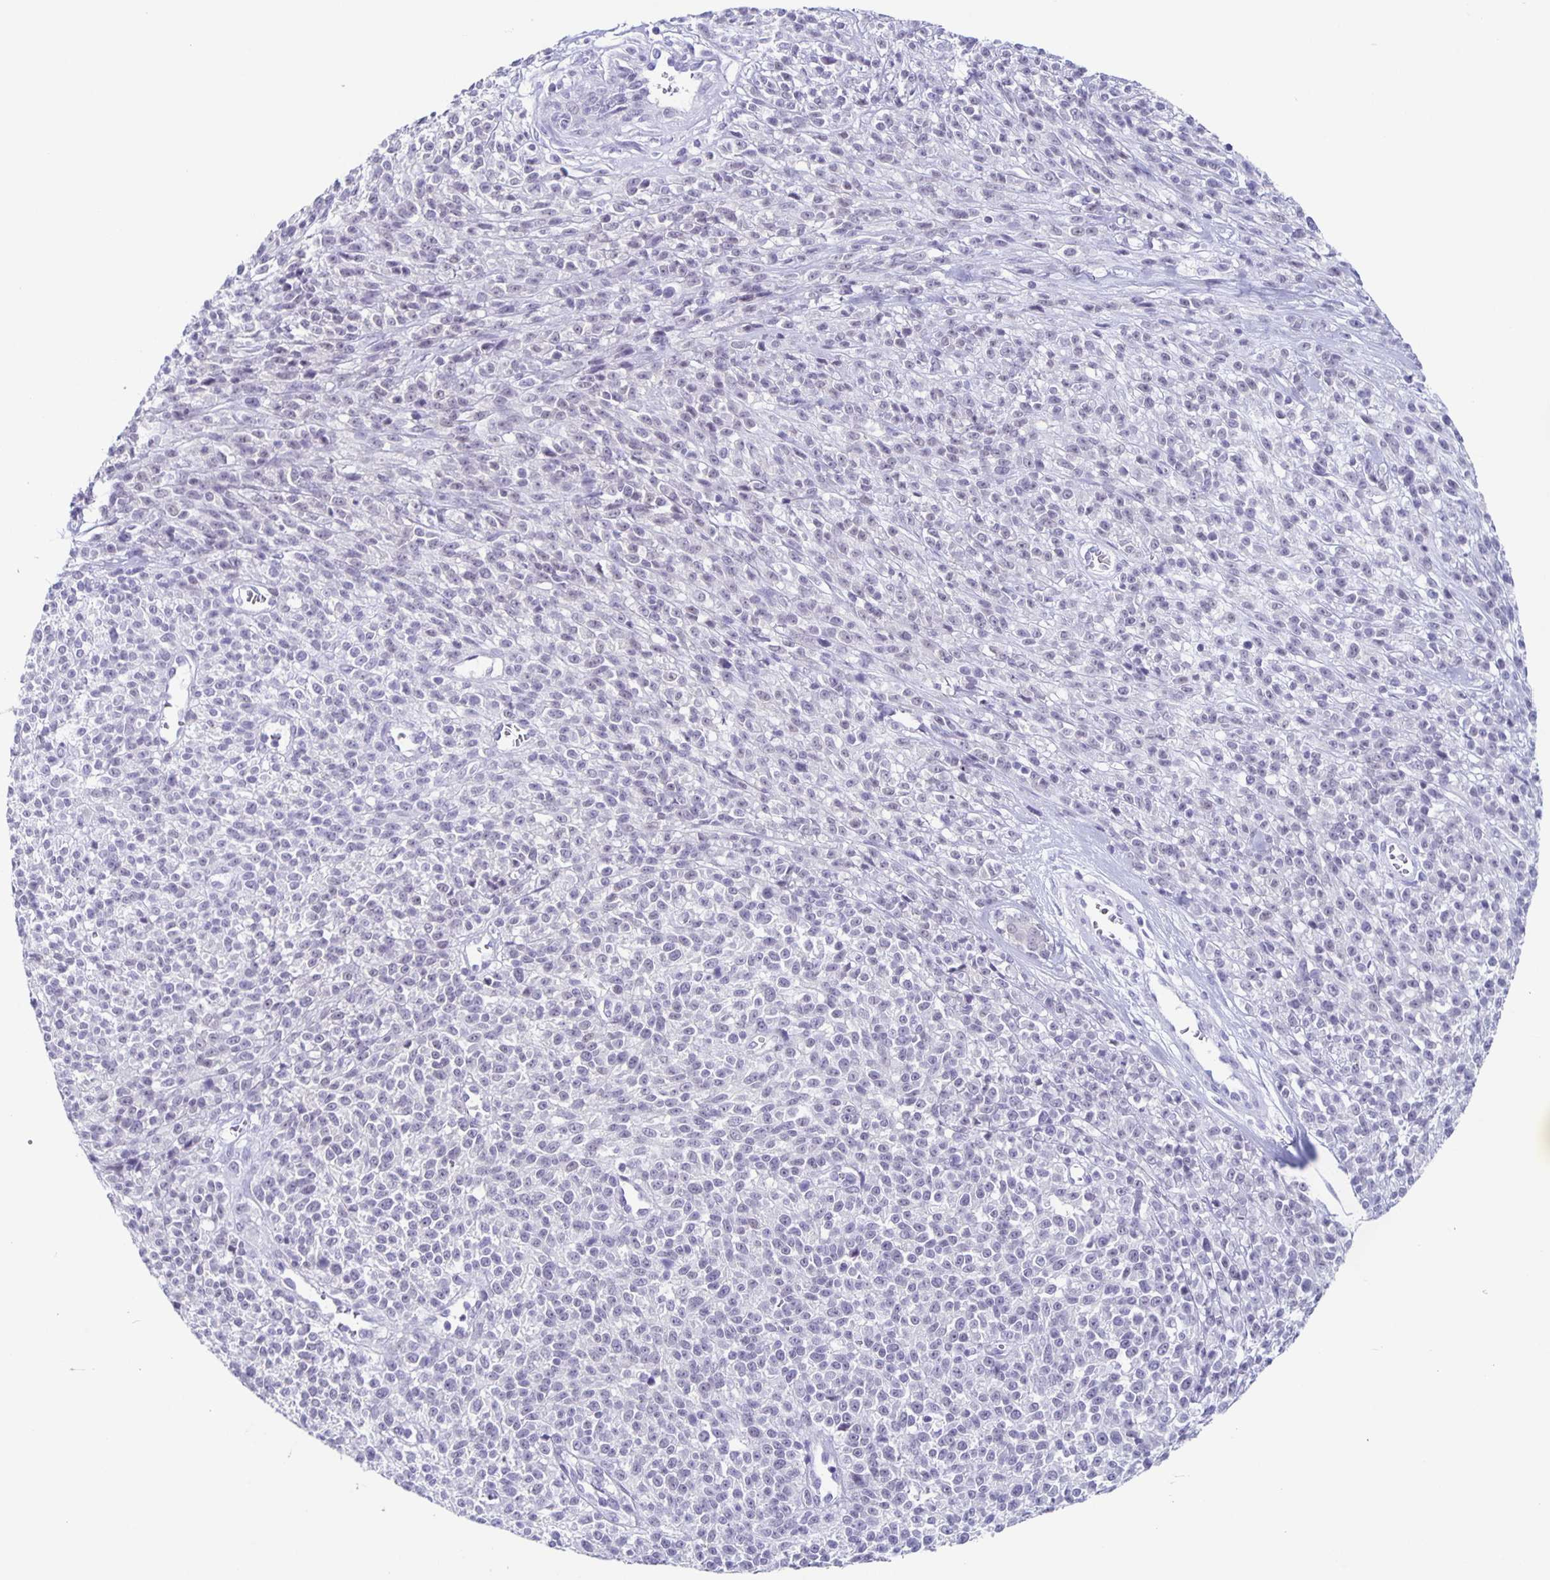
{"staining": {"intensity": "negative", "quantity": "none", "location": "none"}, "tissue": "melanoma", "cell_type": "Tumor cells", "image_type": "cancer", "snomed": [{"axis": "morphology", "description": "Malignant melanoma, NOS"}, {"axis": "topography", "description": "Skin"}, {"axis": "topography", "description": "Skin of trunk"}], "caption": "High power microscopy image of an immunohistochemistry micrograph of malignant melanoma, revealing no significant expression in tumor cells.", "gene": "TPPP", "patient": {"sex": "male", "age": 74}}